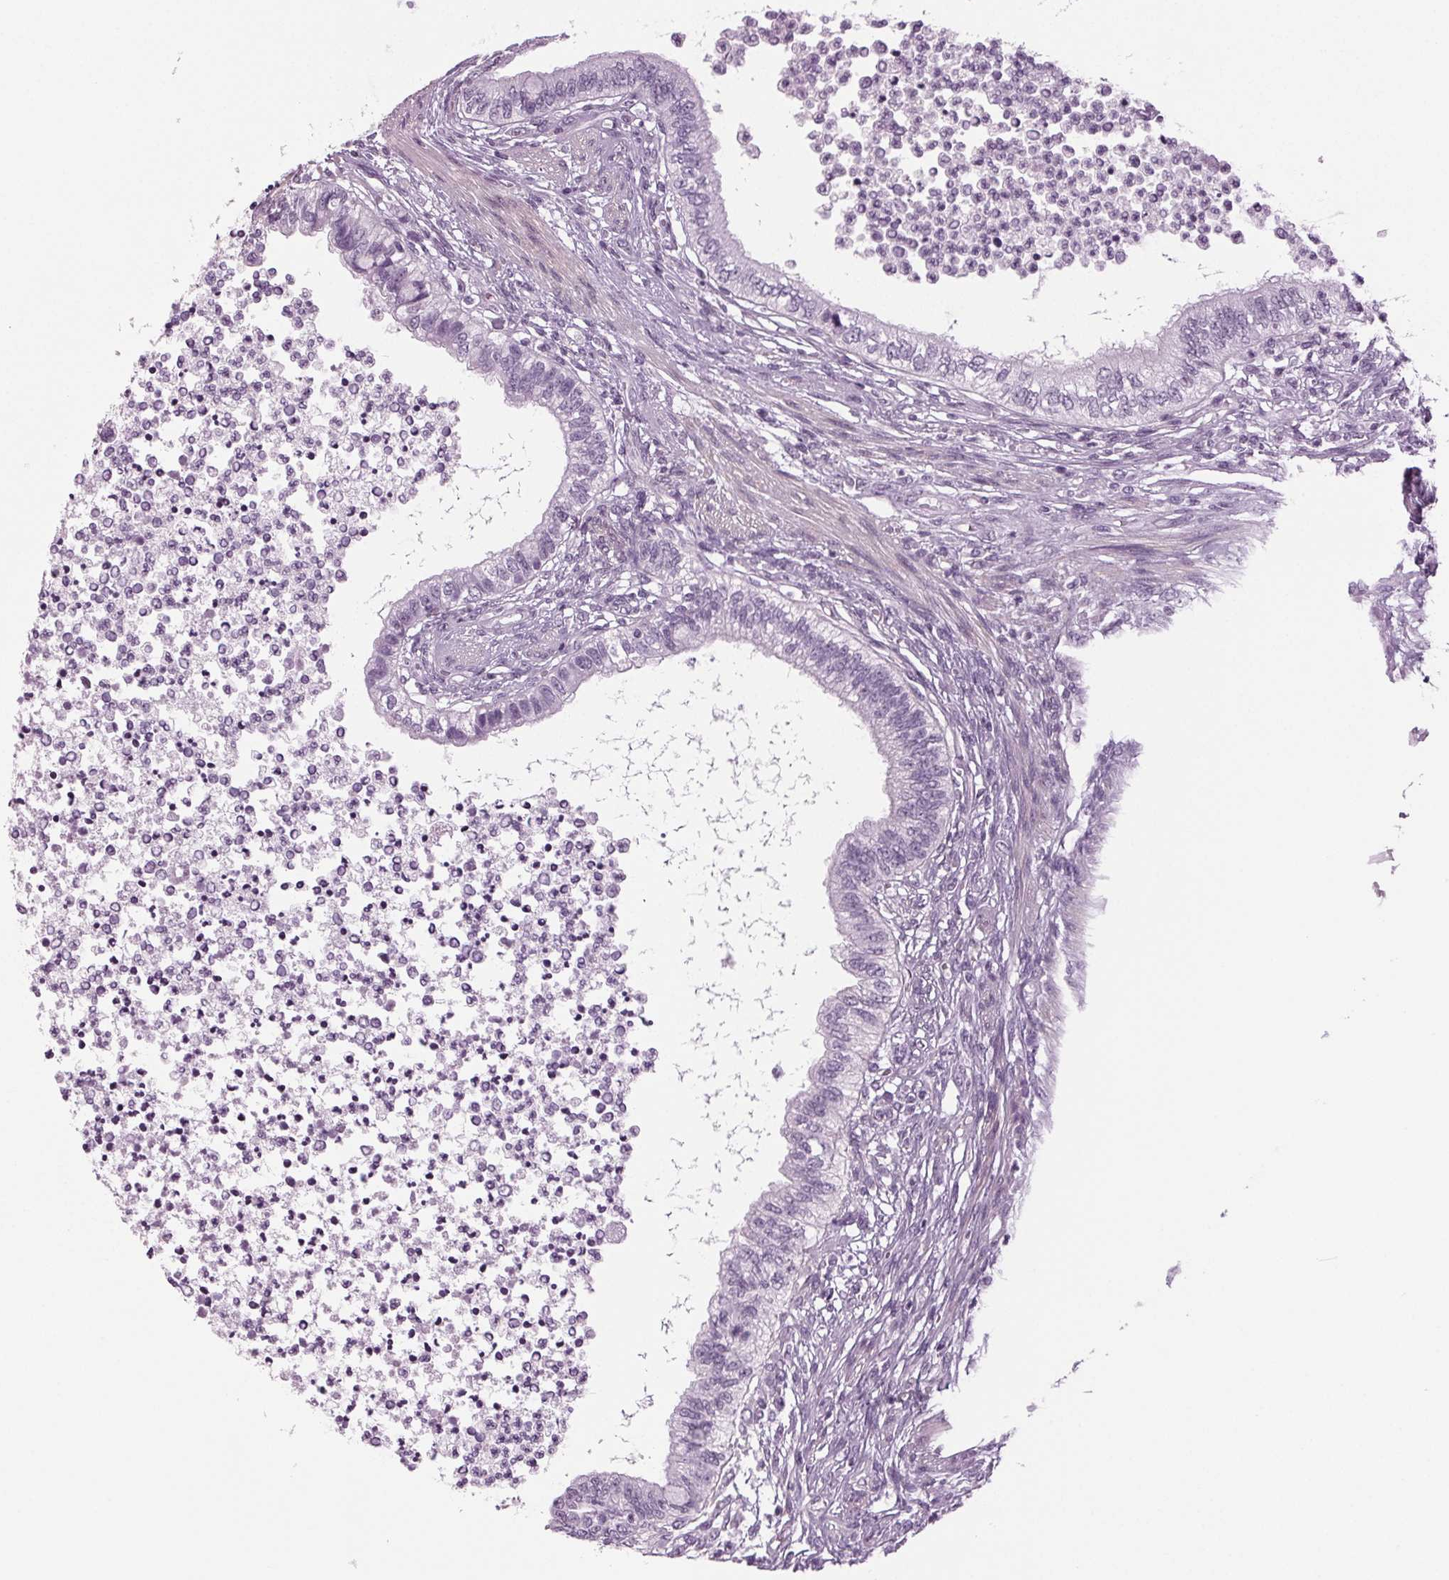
{"staining": {"intensity": "negative", "quantity": "none", "location": "none"}, "tissue": "testis cancer", "cell_type": "Tumor cells", "image_type": "cancer", "snomed": [{"axis": "morphology", "description": "Carcinoma, Embryonal, NOS"}, {"axis": "topography", "description": "Testis"}], "caption": "Tumor cells are negative for protein expression in human testis cancer.", "gene": "BHLHE22", "patient": {"sex": "male", "age": 26}}